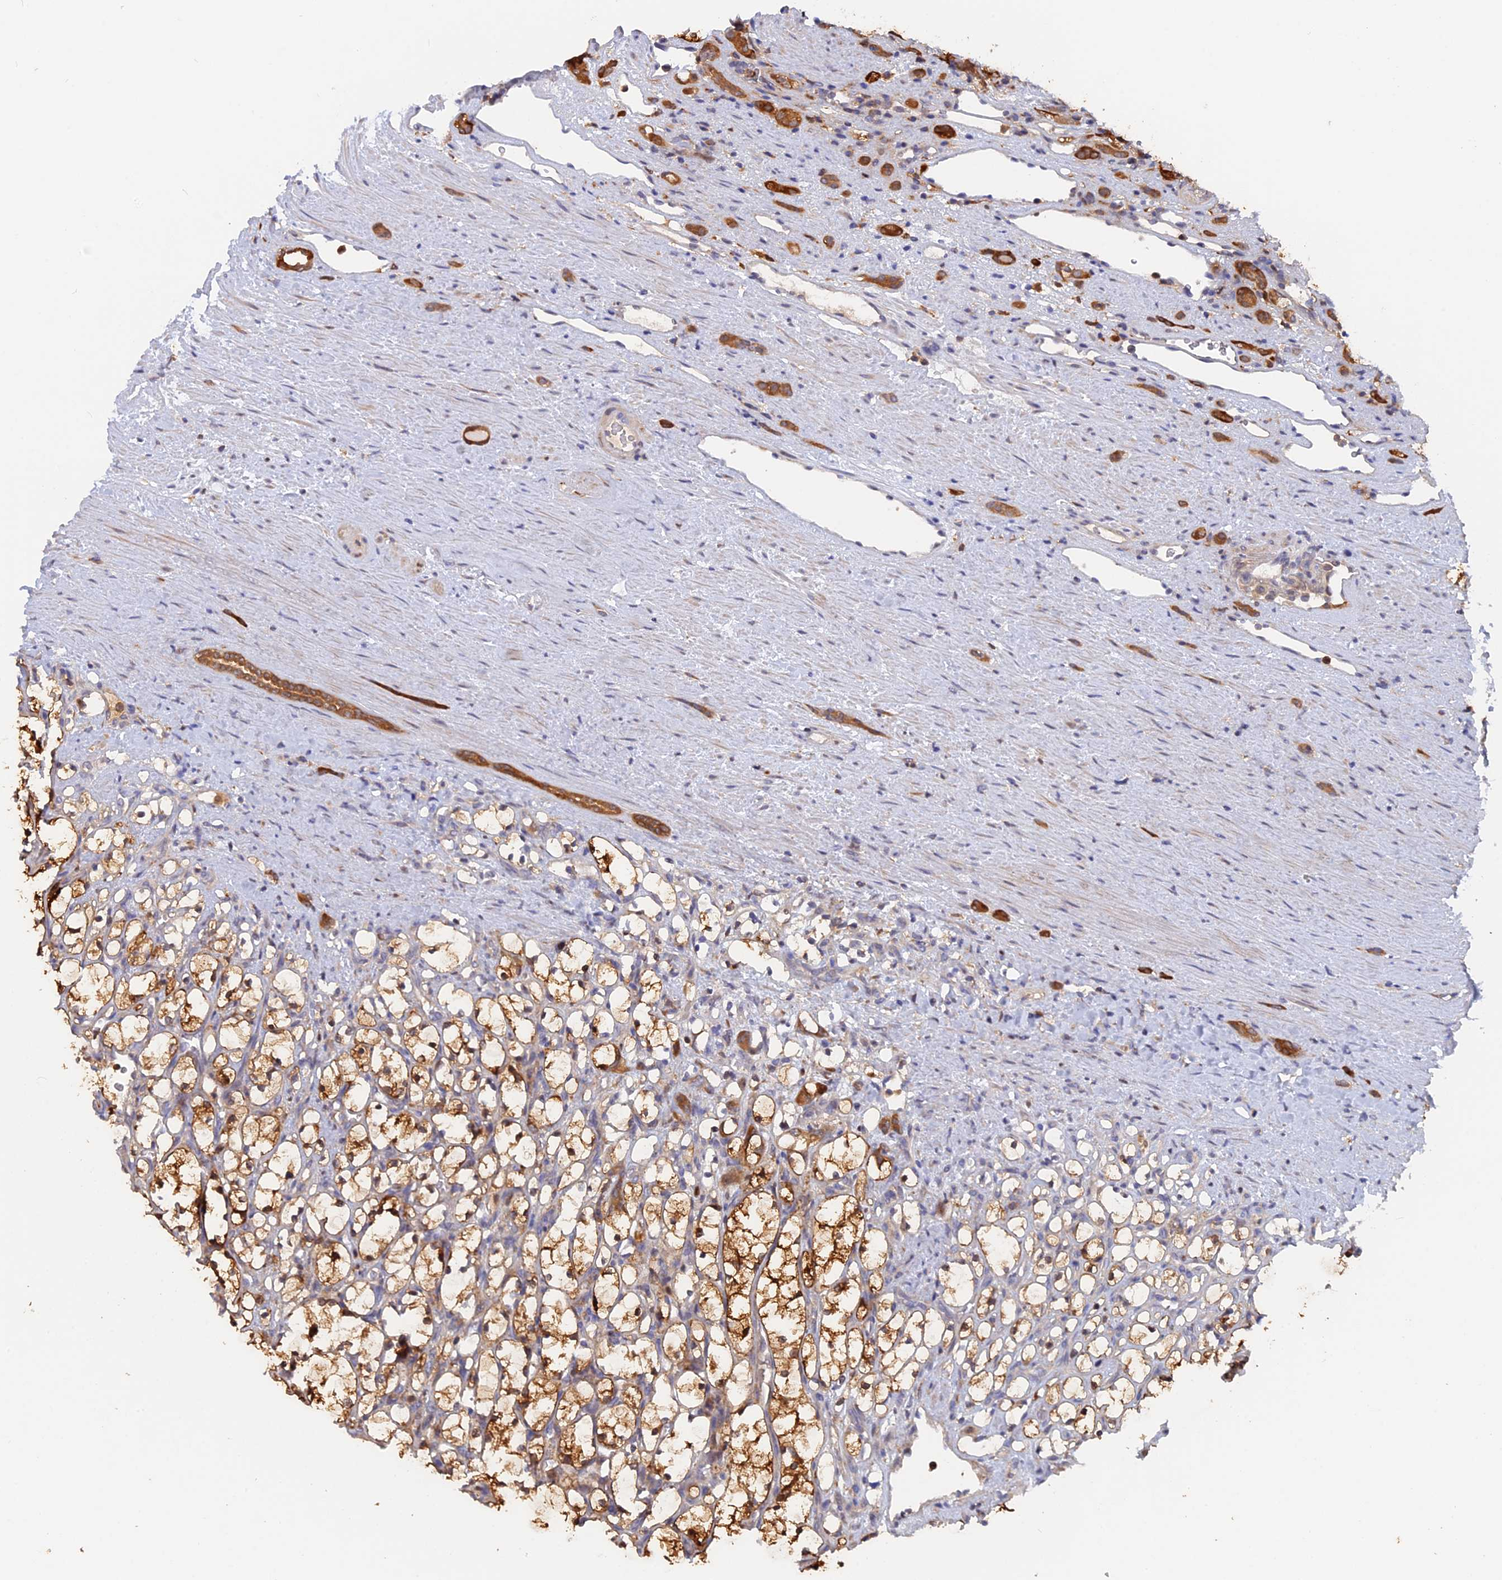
{"staining": {"intensity": "strong", "quantity": ">75%", "location": "cytoplasmic/membranous,nuclear"}, "tissue": "renal cancer", "cell_type": "Tumor cells", "image_type": "cancer", "snomed": [{"axis": "morphology", "description": "Adenocarcinoma, NOS"}, {"axis": "topography", "description": "Kidney"}], "caption": "Immunohistochemistry (IHC) image of renal cancer (adenocarcinoma) stained for a protein (brown), which demonstrates high levels of strong cytoplasmic/membranous and nuclear staining in approximately >75% of tumor cells.", "gene": "BLVRA", "patient": {"sex": "female", "age": 69}}